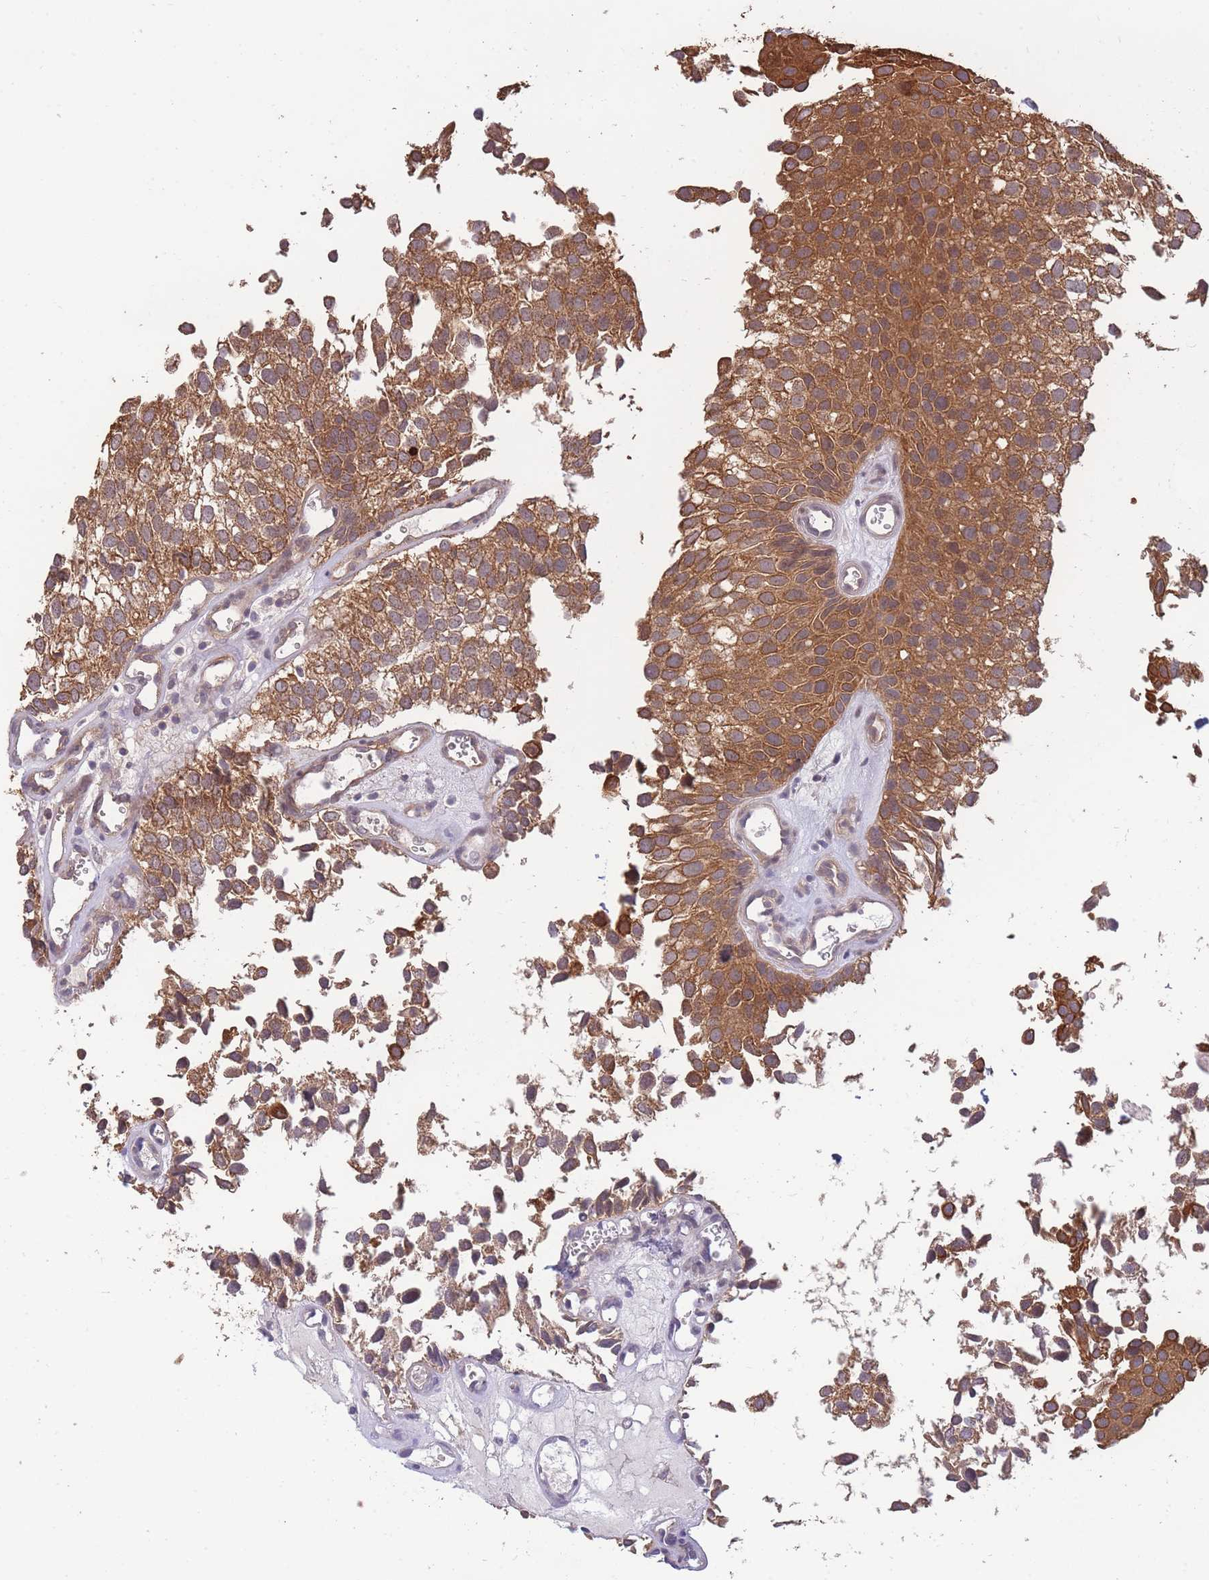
{"staining": {"intensity": "strong", "quantity": ">75%", "location": "cytoplasmic/membranous"}, "tissue": "urothelial cancer", "cell_type": "Tumor cells", "image_type": "cancer", "snomed": [{"axis": "morphology", "description": "Urothelial carcinoma, Low grade"}, {"axis": "topography", "description": "Urinary bladder"}], "caption": "Low-grade urothelial carcinoma stained for a protein shows strong cytoplasmic/membranous positivity in tumor cells. The protein is stained brown, and the nuclei are stained in blue (DAB (3,3'-diaminobenzidine) IHC with brightfield microscopy, high magnification).", "gene": "SMC6", "patient": {"sex": "male", "age": 88}}